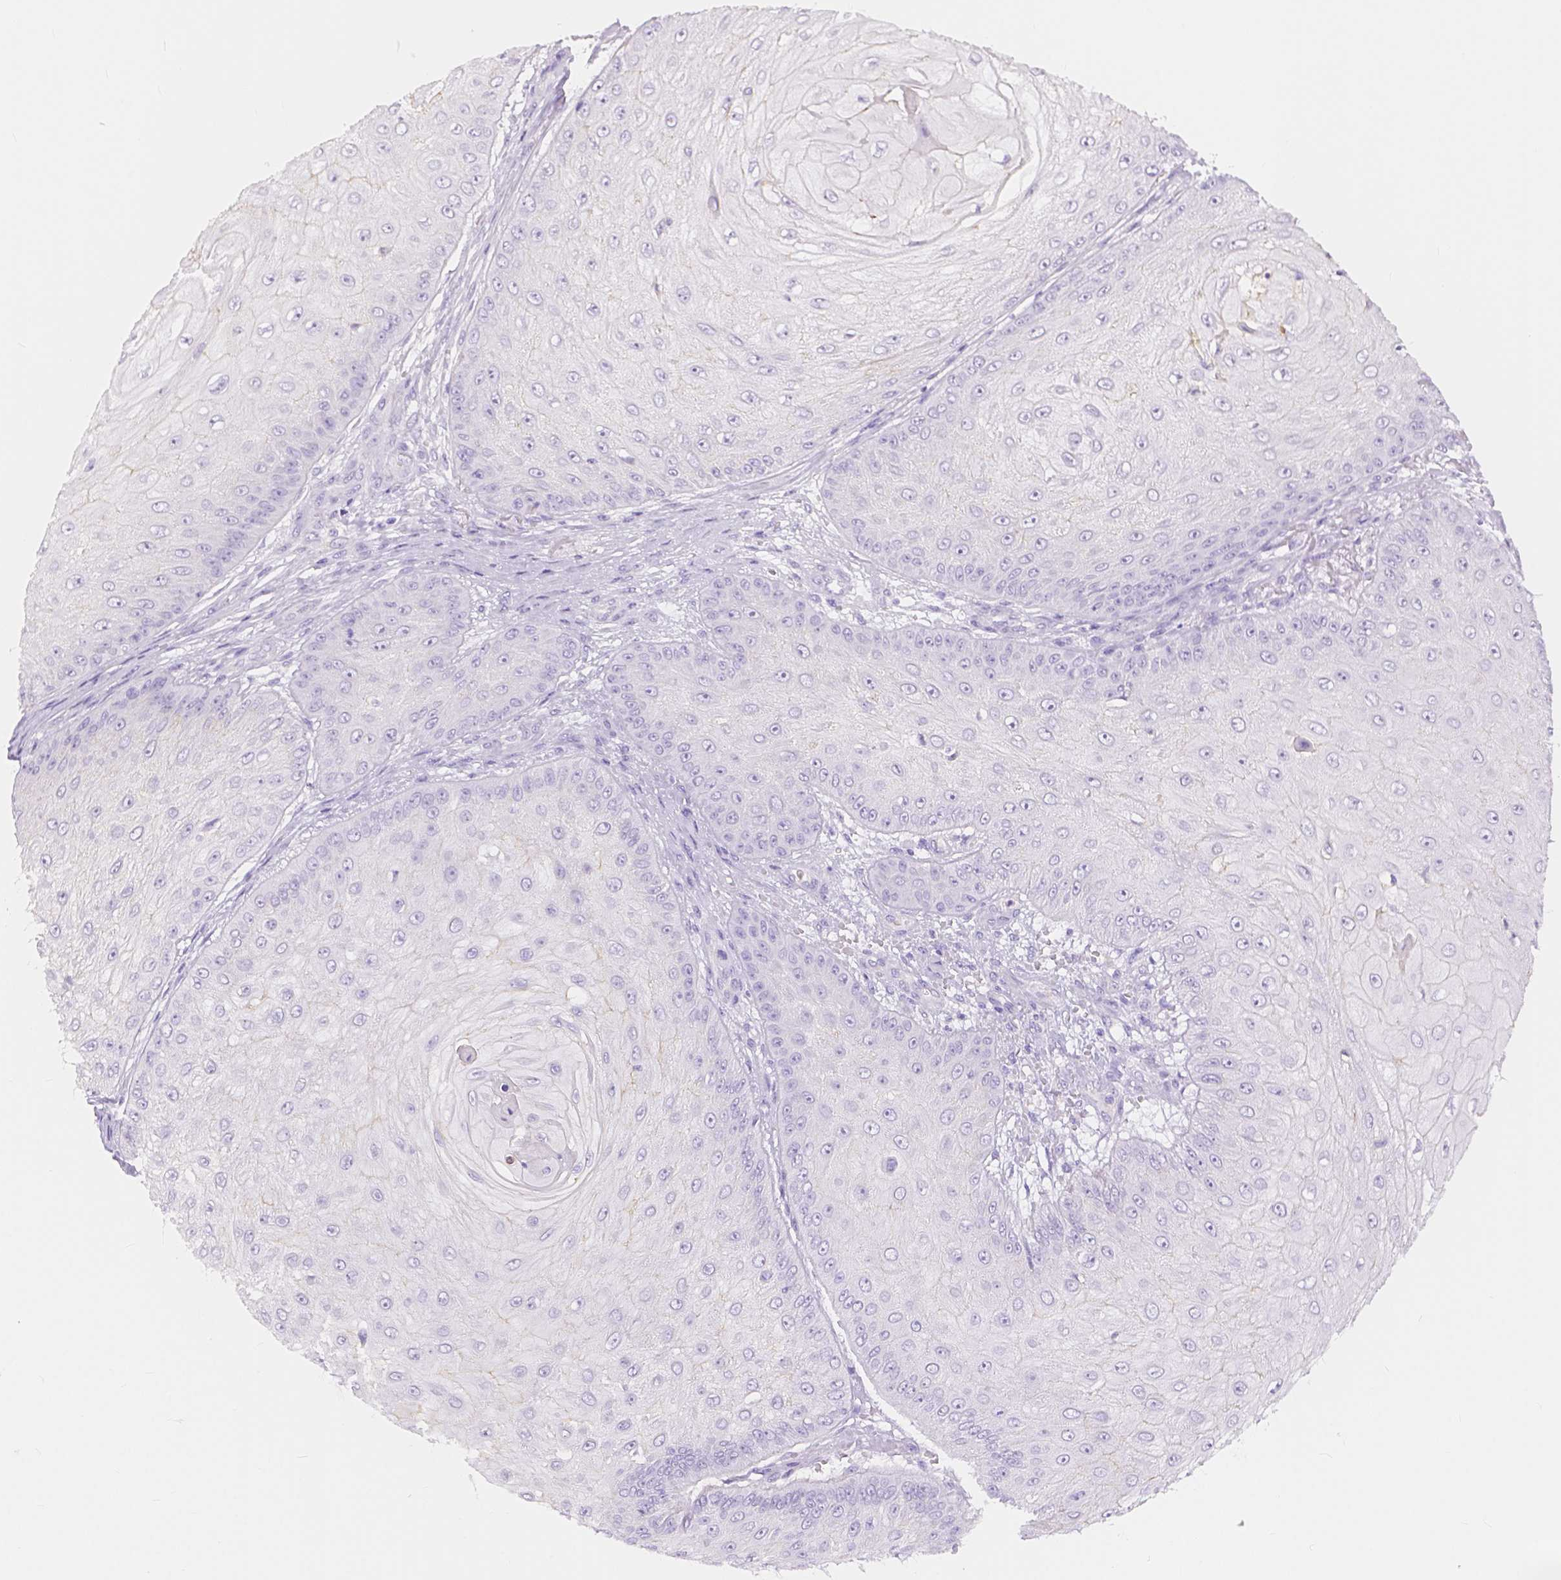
{"staining": {"intensity": "negative", "quantity": "none", "location": "none"}, "tissue": "skin cancer", "cell_type": "Tumor cells", "image_type": "cancer", "snomed": [{"axis": "morphology", "description": "Squamous cell carcinoma, NOS"}, {"axis": "topography", "description": "Skin"}], "caption": "Tumor cells are negative for brown protein staining in skin squamous cell carcinoma.", "gene": "SLC27A5", "patient": {"sex": "male", "age": 70}}